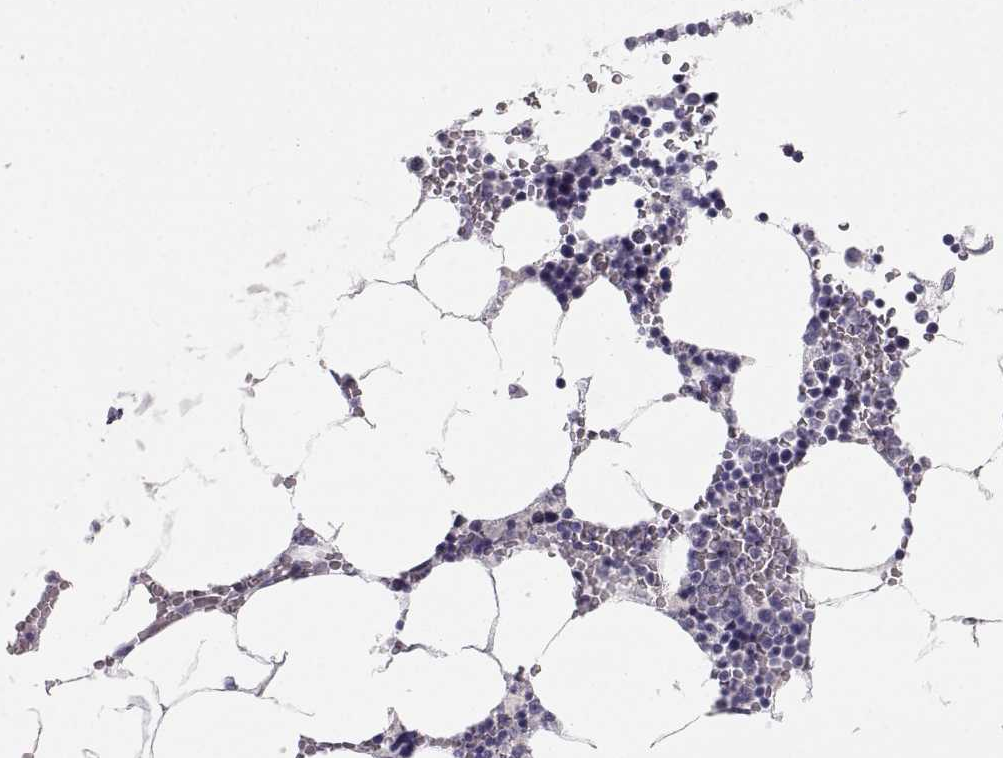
{"staining": {"intensity": "negative", "quantity": "none", "location": "none"}, "tissue": "bone marrow", "cell_type": "Hematopoietic cells", "image_type": "normal", "snomed": [{"axis": "morphology", "description": "Normal tissue, NOS"}, {"axis": "topography", "description": "Bone marrow"}], "caption": "The histopathology image reveals no staining of hematopoietic cells in benign bone marrow. (DAB (3,3'-diaminobenzidine) immunohistochemistry (IHC) with hematoxylin counter stain).", "gene": "ZNF185", "patient": {"sex": "female", "age": 64}}